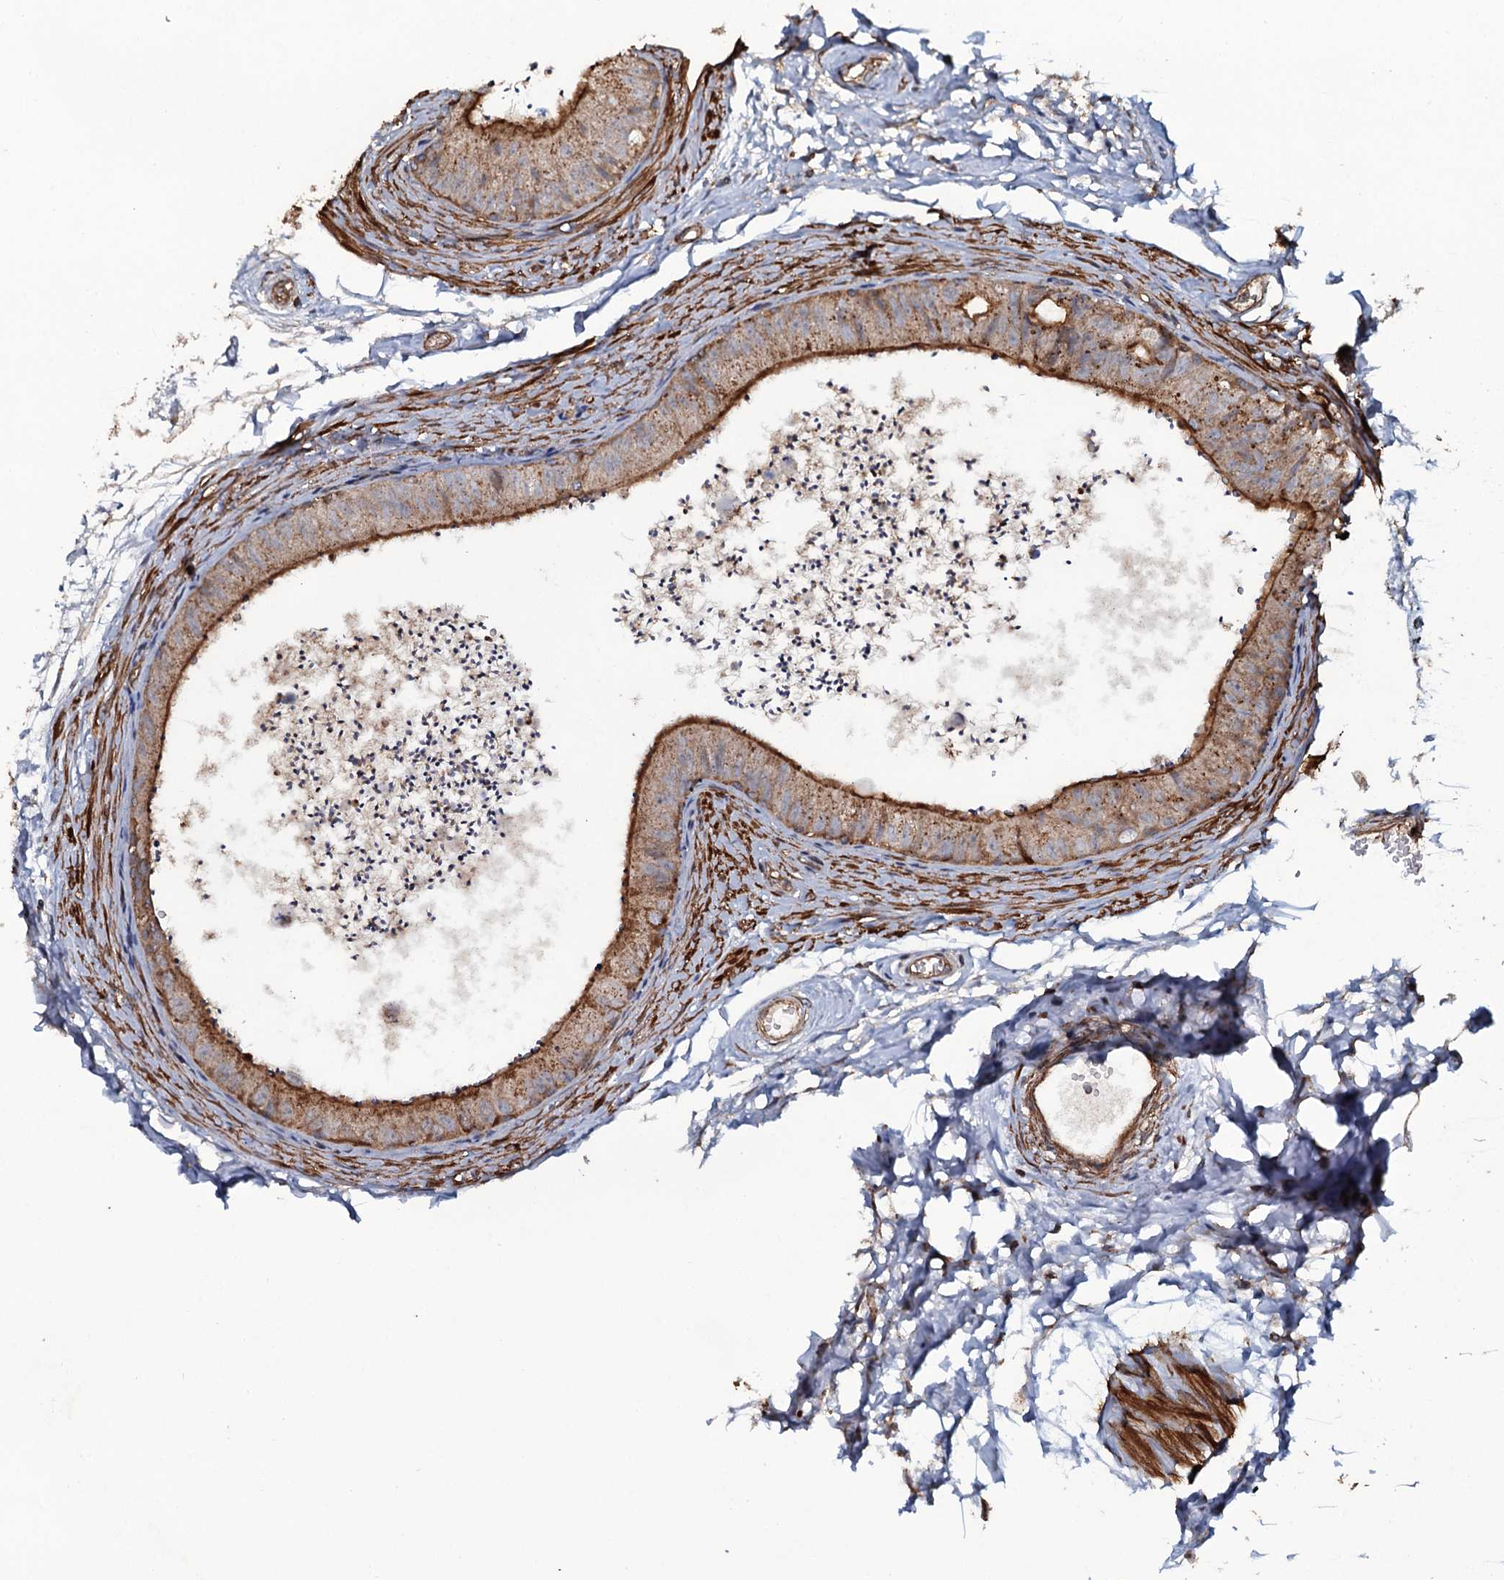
{"staining": {"intensity": "moderate", "quantity": "25%-75%", "location": "cytoplasmic/membranous"}, "tissue": "epididymis", "cell_type": "Glandular cells", "image_type": "normal", "snomed": [{"axis": "morphology", "description": "Normal tissue, NOS"}, {"axis": "topography", "description": "Epididymis"}], "caption": "IHC staining of benign epididymis, which reveals medium levels of moderate cytoplasmic/membranous positivity in about 25%-75% of glandular cells indicating moderate cytoplasmic/membranous protein positivity. The staining was performed using DAB (3,3'-diaminobenzidine) (brown) for protein detection and nuclei were counterstained in hematoxylin (blue).", "gene": "VWA8", "patient": {"sex": "male", "age": 56}}